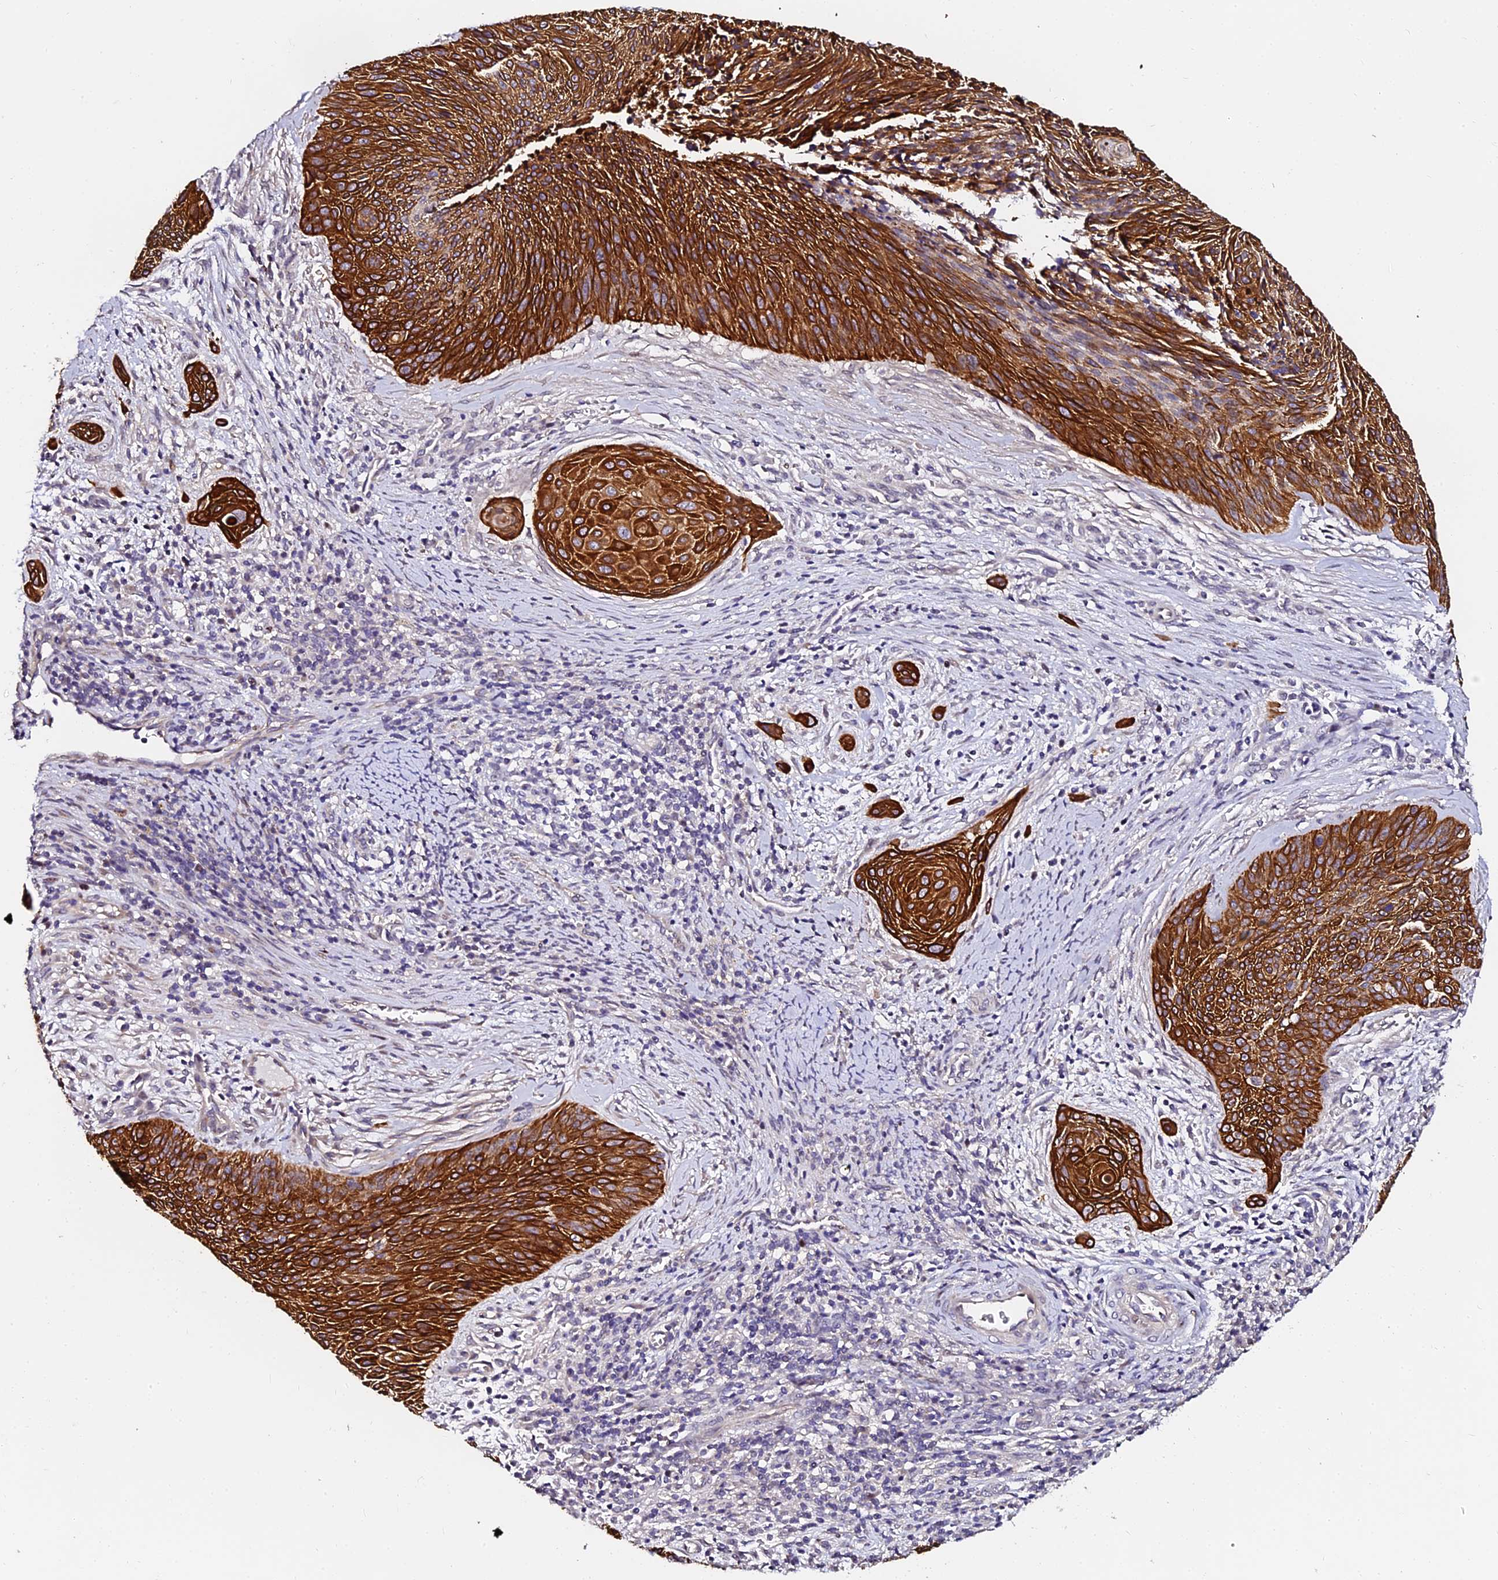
{"staining": {"intensity": "strong", "quantity": "25%-75%", "location": "cytoplasmic/membranous"}, "tissue": "cervical cancer", "cell_type": "Tumor cells", "image_type": "cancer", "snomed": [{"axis": "morphology", "description": "Squamous cell carcinoma, NOS"}, {"axis": "topography", "description": "Cervix"}], "caption": "IHC photomicrograph of squamous cell carcinoma (cervical) stained for a protein (brown), which demonstrates high levels of strong cytoplasmic/membranous positivity in about 25%-75% of tumor cells.", "gene": "GPN3", "patient": {"sex": "female", "age": 55}}